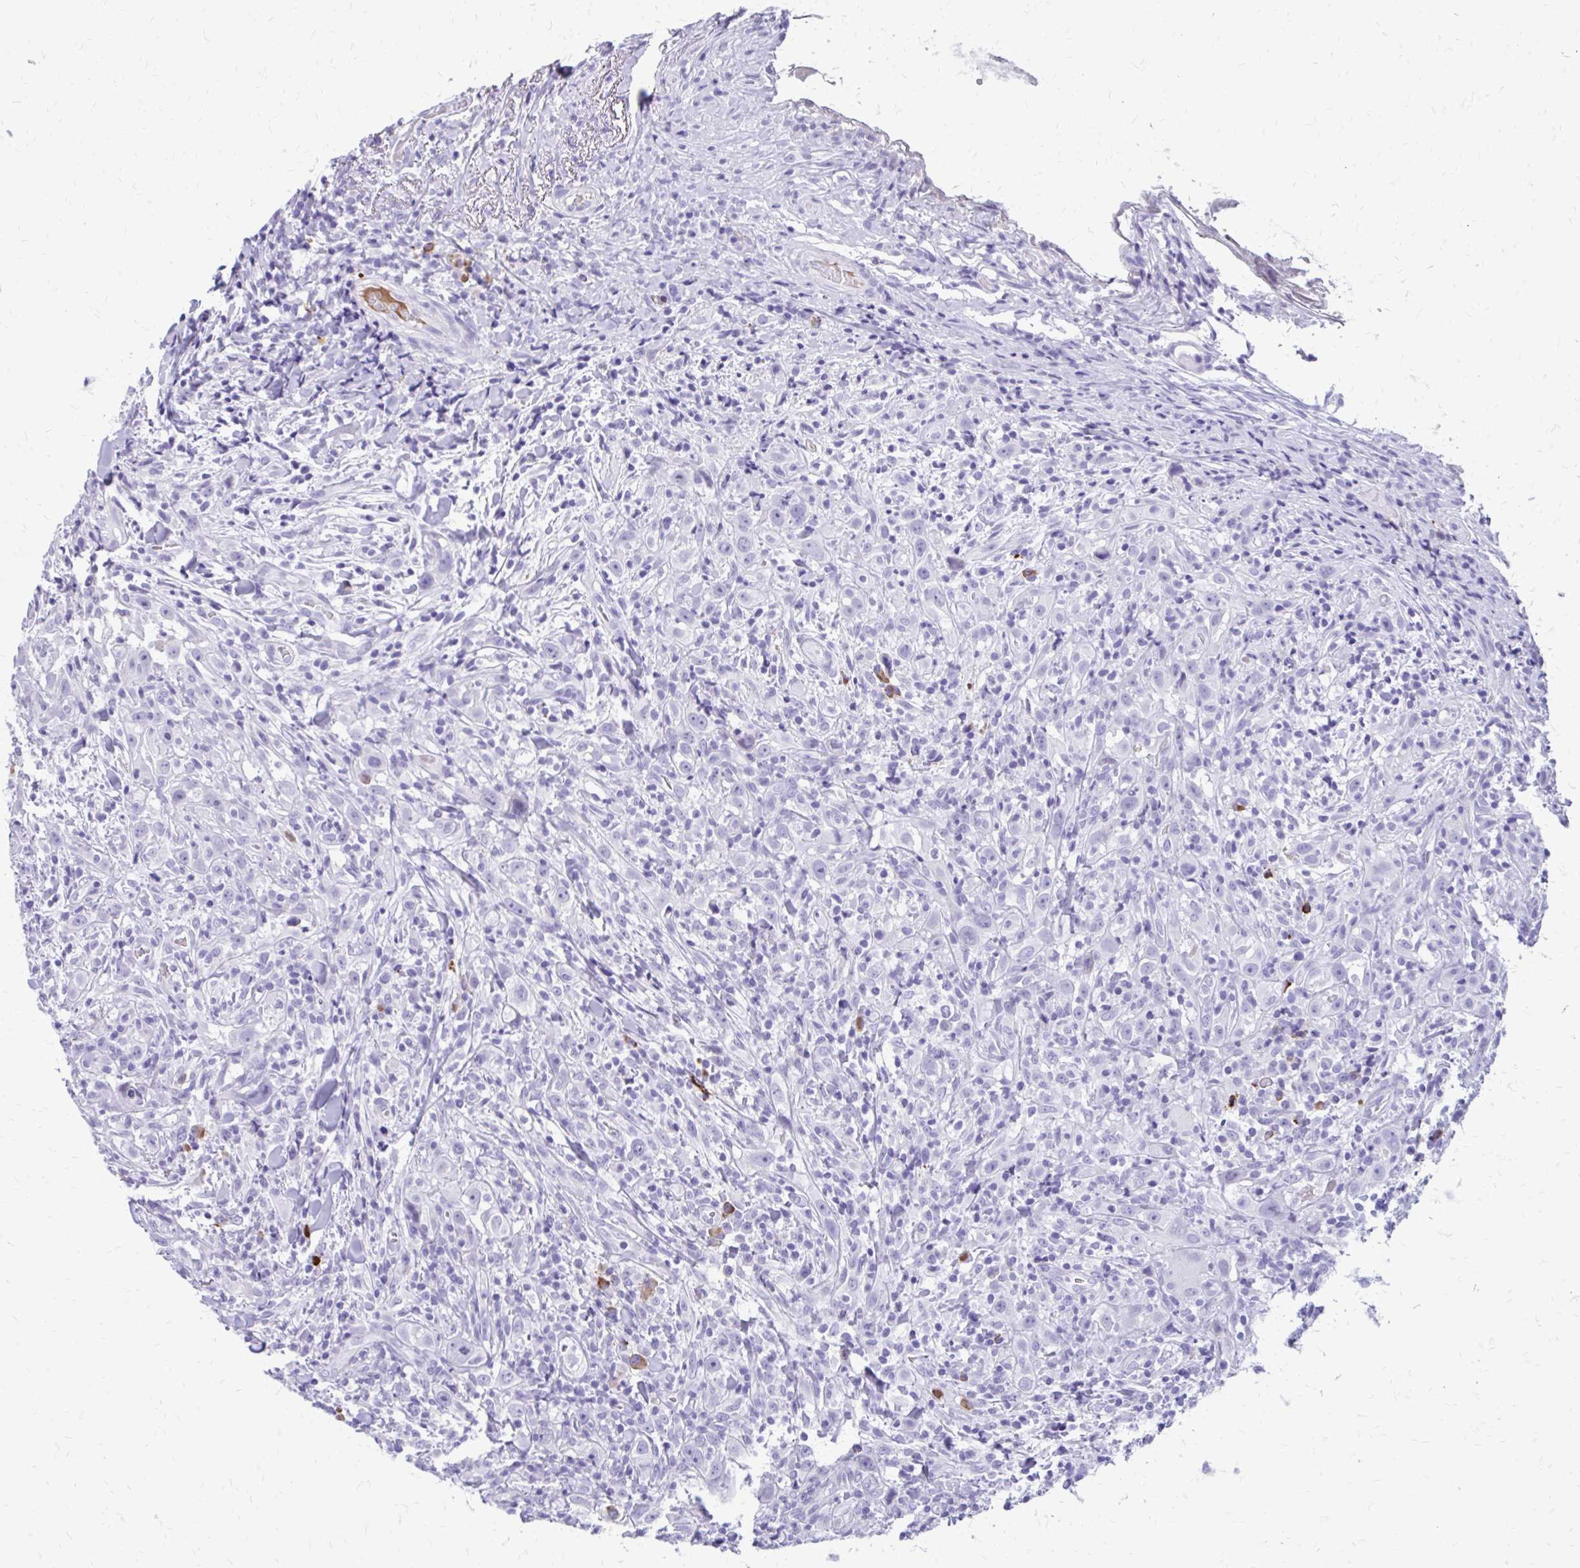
{"staining": {"intensity": "negative", "quantity": "none", "location": "none"}, "tissue": "head and neck cancer", "cell_type": "Tumor cells", "image_type": "cancer", "snomed": [{"axis": "morphology", "description": "Squamous cell carcinoma, NOS"}, {"axis": "topography", "description": "Head-Neck"}], "caption": "High power microscopy photomicrograph of an immunohistochemistry photomicrograph of head and neck cancer (squamous cell carcinoma), revealing no significant staining in tumor cells. Brightfield microscopy of immunohistochemistry stained with DAB (3,3'-diaminobenzidine) (brown) and hematoxylin (blue), captured at high magnification.", "gene": "SATL1", "patient": {"sex": "female", "age": 95}}